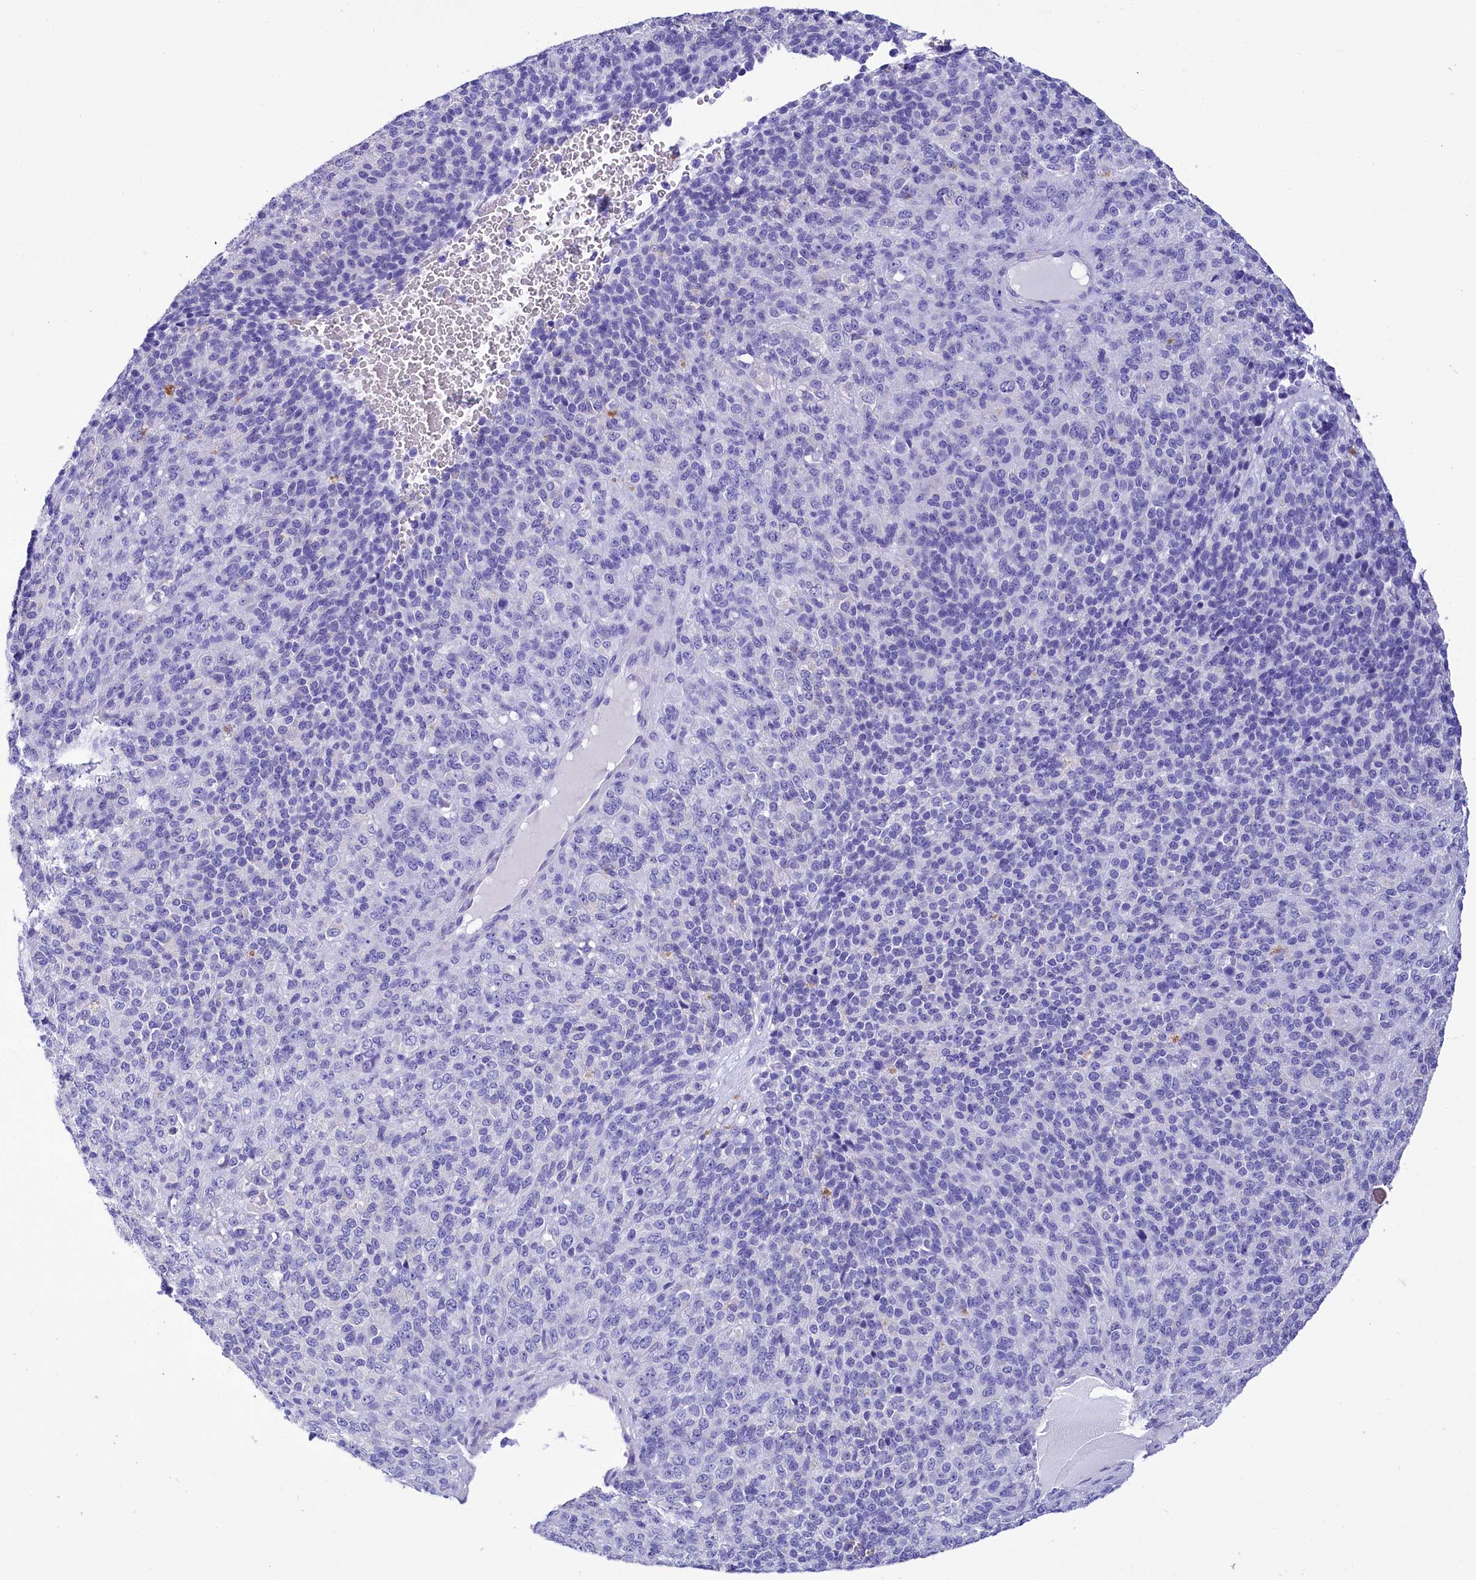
{"staining": {"intensity": "negative", "quantity": "none", "location": "none"}, "tissue": "melanoma", "cell_type": "Tumor cells", "image_type": "cancer", "snomed": [{"axis": "morphology", "description": "Malignant melanoma, Metastatic site"}, {"axis": "topography", "description": "Brain"}], "caption": "DAB (3,3'-diaminobenzidine) immunohistochemical staining of human melanoma reveals no significant positivity in tumor cells.", "gene": "TTC36", "patient": {"sex": "female", "age": 56}}